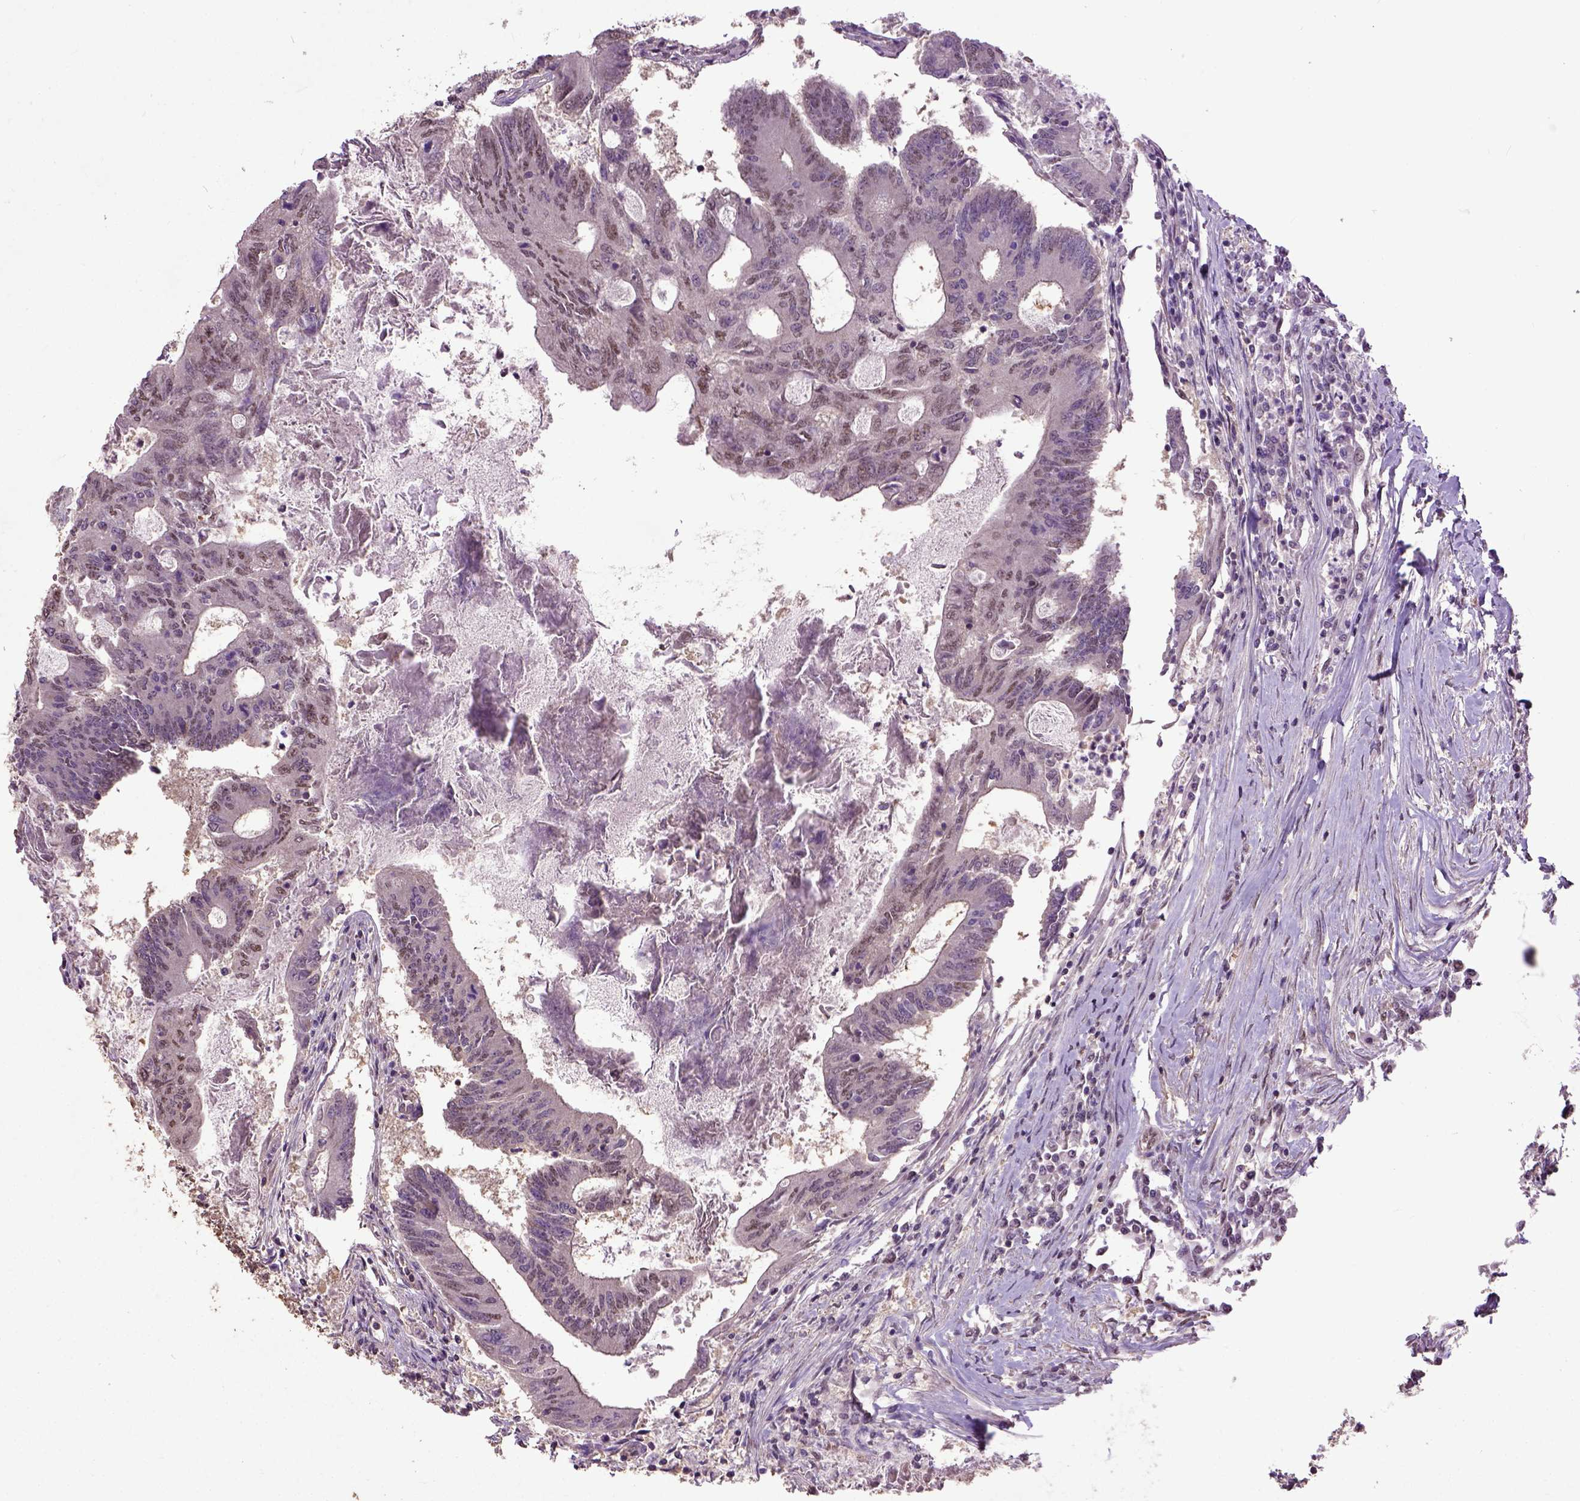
{"staining": {"intensity": "moderate", "quantity": "25%-75%", "location": "nuclear"}, "tissue": "colorectal cancer", "cell_type": "Tumor cells", "image_type": "cancer", "snomed": [{"axis": "morphology", "description": "Adenocarcinoma, NOS"}, {"axis": "topography", "description": "Colon"}], "caption": "Colorectal cancer stained with immunohistochemistry (IHC) exhibits moderate nuclear staining in about 25%-75% of tumor cells.", "gene": "UBA3", "patient": {"sex": "female", "age": 70}}